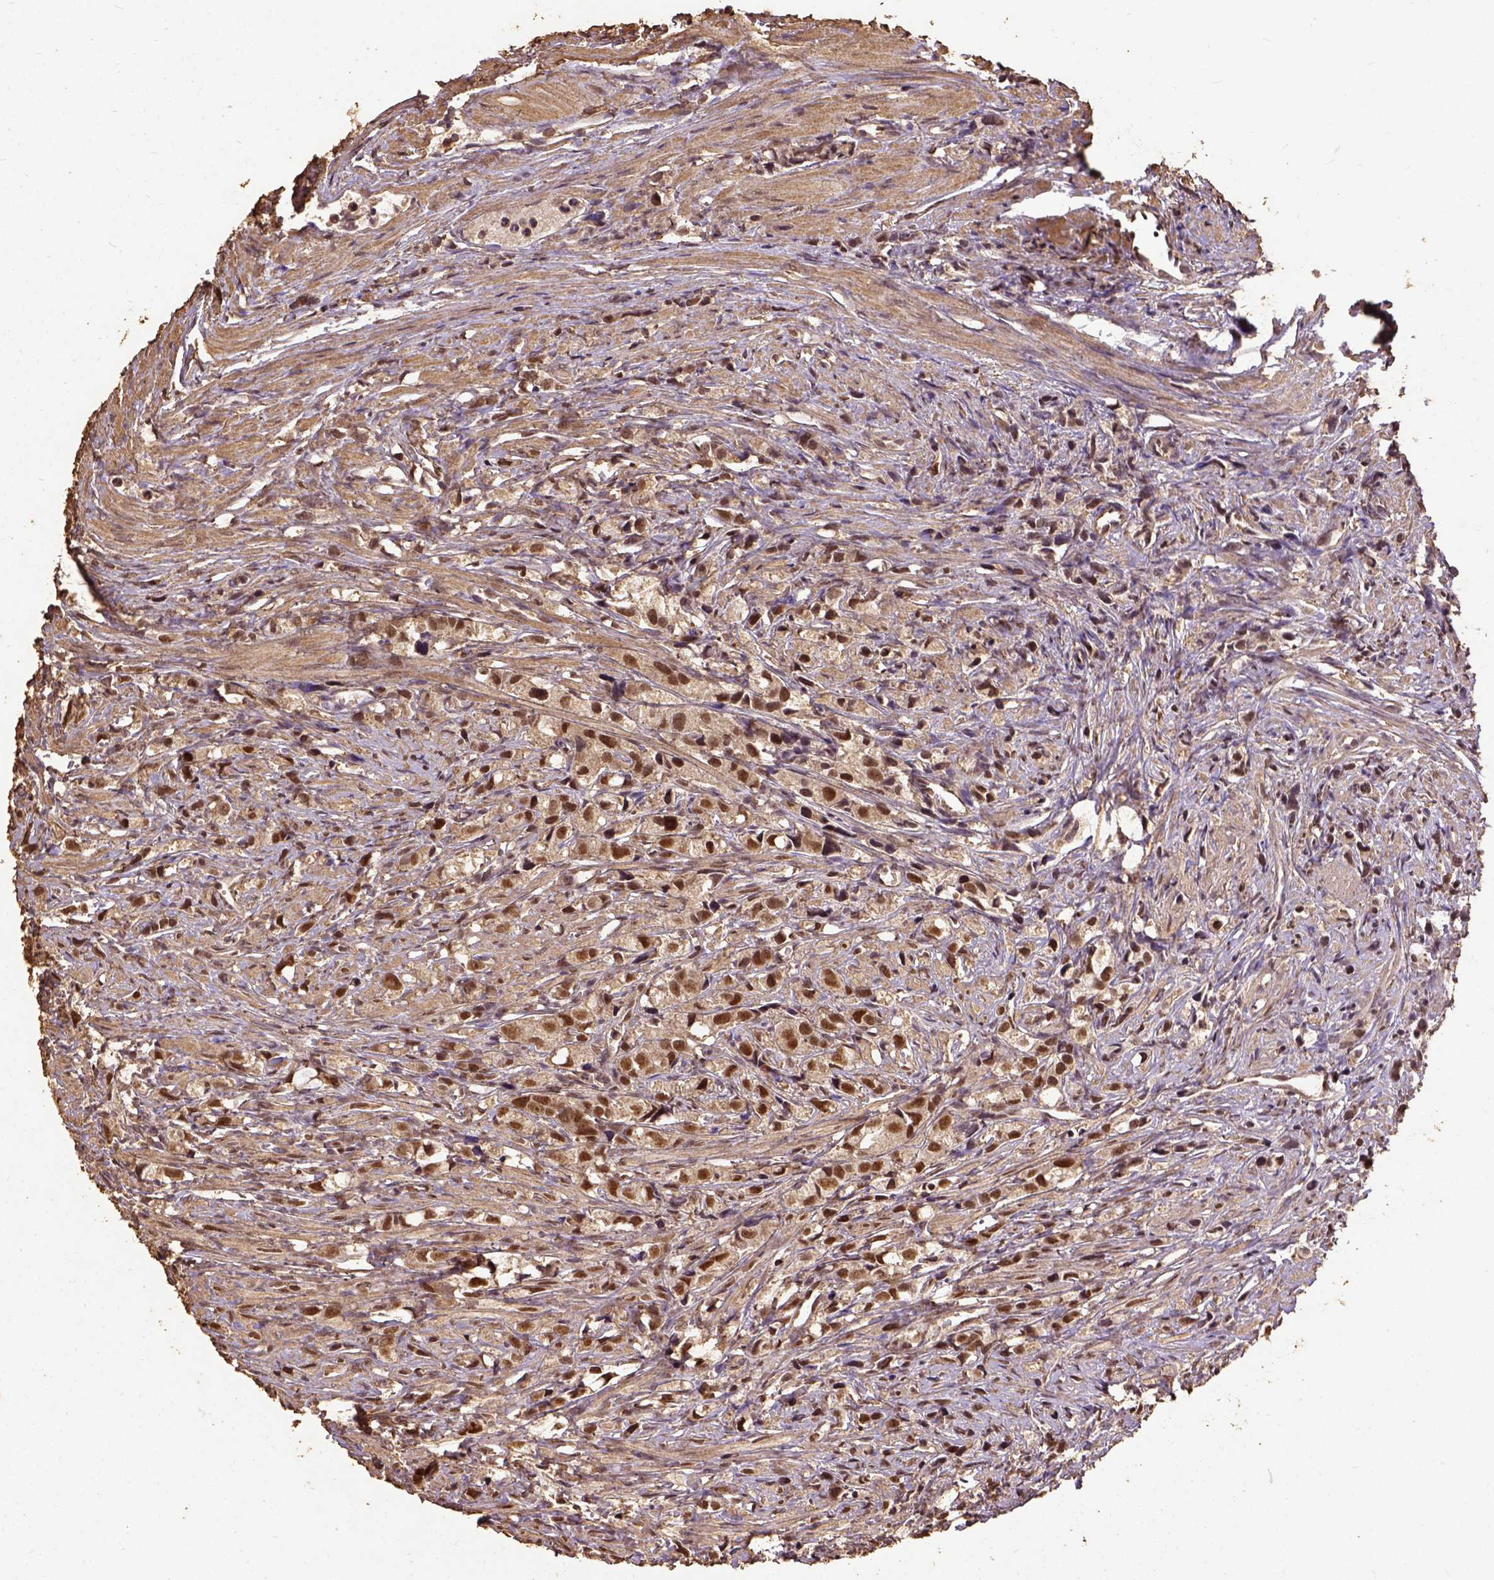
{"staining": {"intensity": "strong", "quantity": ">75%", "location": "nuclear"}, "tissue": "prostate cancer", "cell_type": "Tumor cells", "image_type": "cancer", "snomed": [{"axis": "morphology", "description": "Adenocarcinoma, High grade"}, {"axis": "topography", "description": "Prostate"}], "caption": "Immunohistochemical staining of human high-grade adenocarcinoma (prostate) reveals high levels of strong nuclear positivity in approximately >75% of tumor cells.", "gene": "NACC1", "patient": {"sex": "male", "age": 75}}